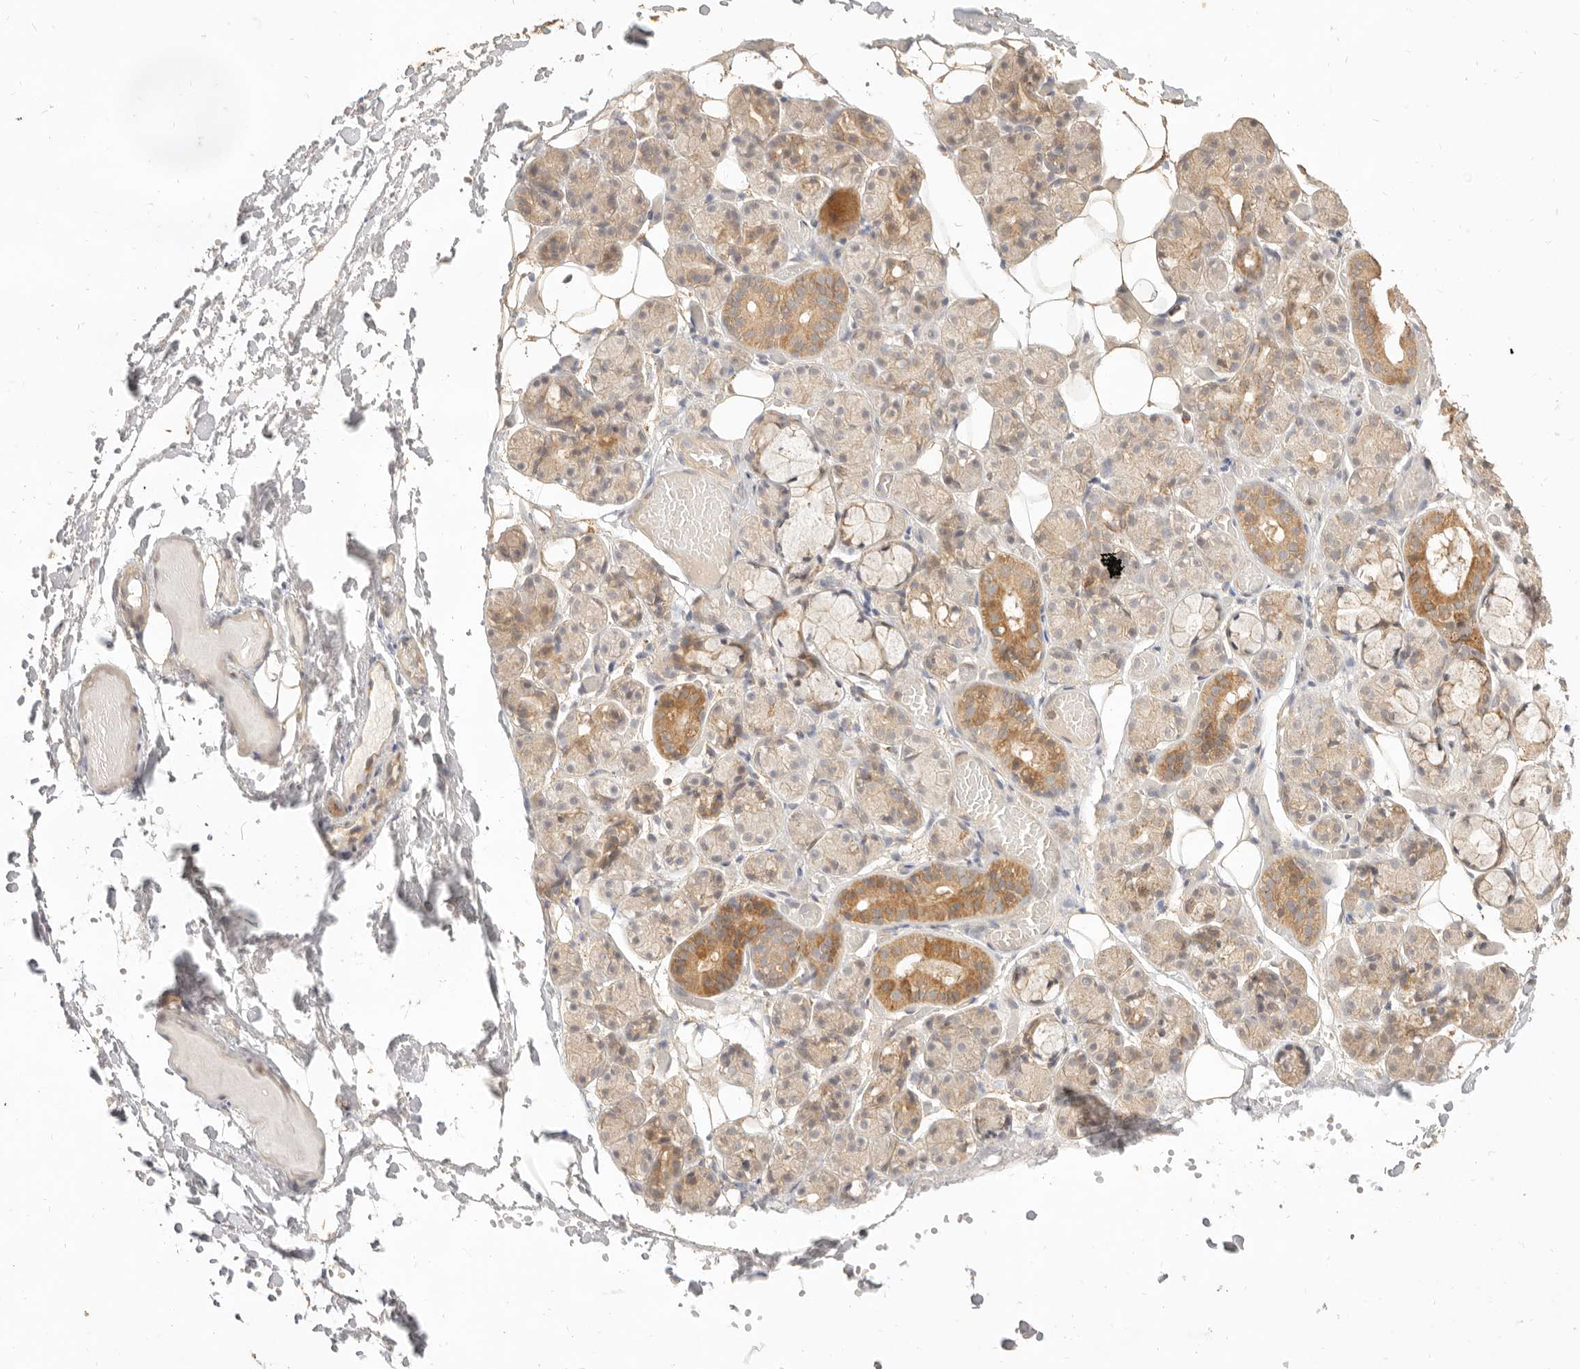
{"staining": {"intensity": "moderate", "quantity": "25%-75%", "location": "cytoplasmic/membranous"}, "tissue": "salivary gland", "cell_type": "Glandular cells", "image_type": "normal", "snomed": [{"axis": "morphology", "description": "Normal tissue, NOS"}, {"axis": "topography", "description": "Salivary gland"}], "caption": "Benign salivary gland was stained to show a protein in brown. There is medium levels of moderate cytoplasmic/membranous positivity in about 25%-75% of glandular cells. (DAB = brown stain, brightfield microscopy at high magnification).", "gene": "CPLANE2", "patient": {"sex": "male", "age": 63}}